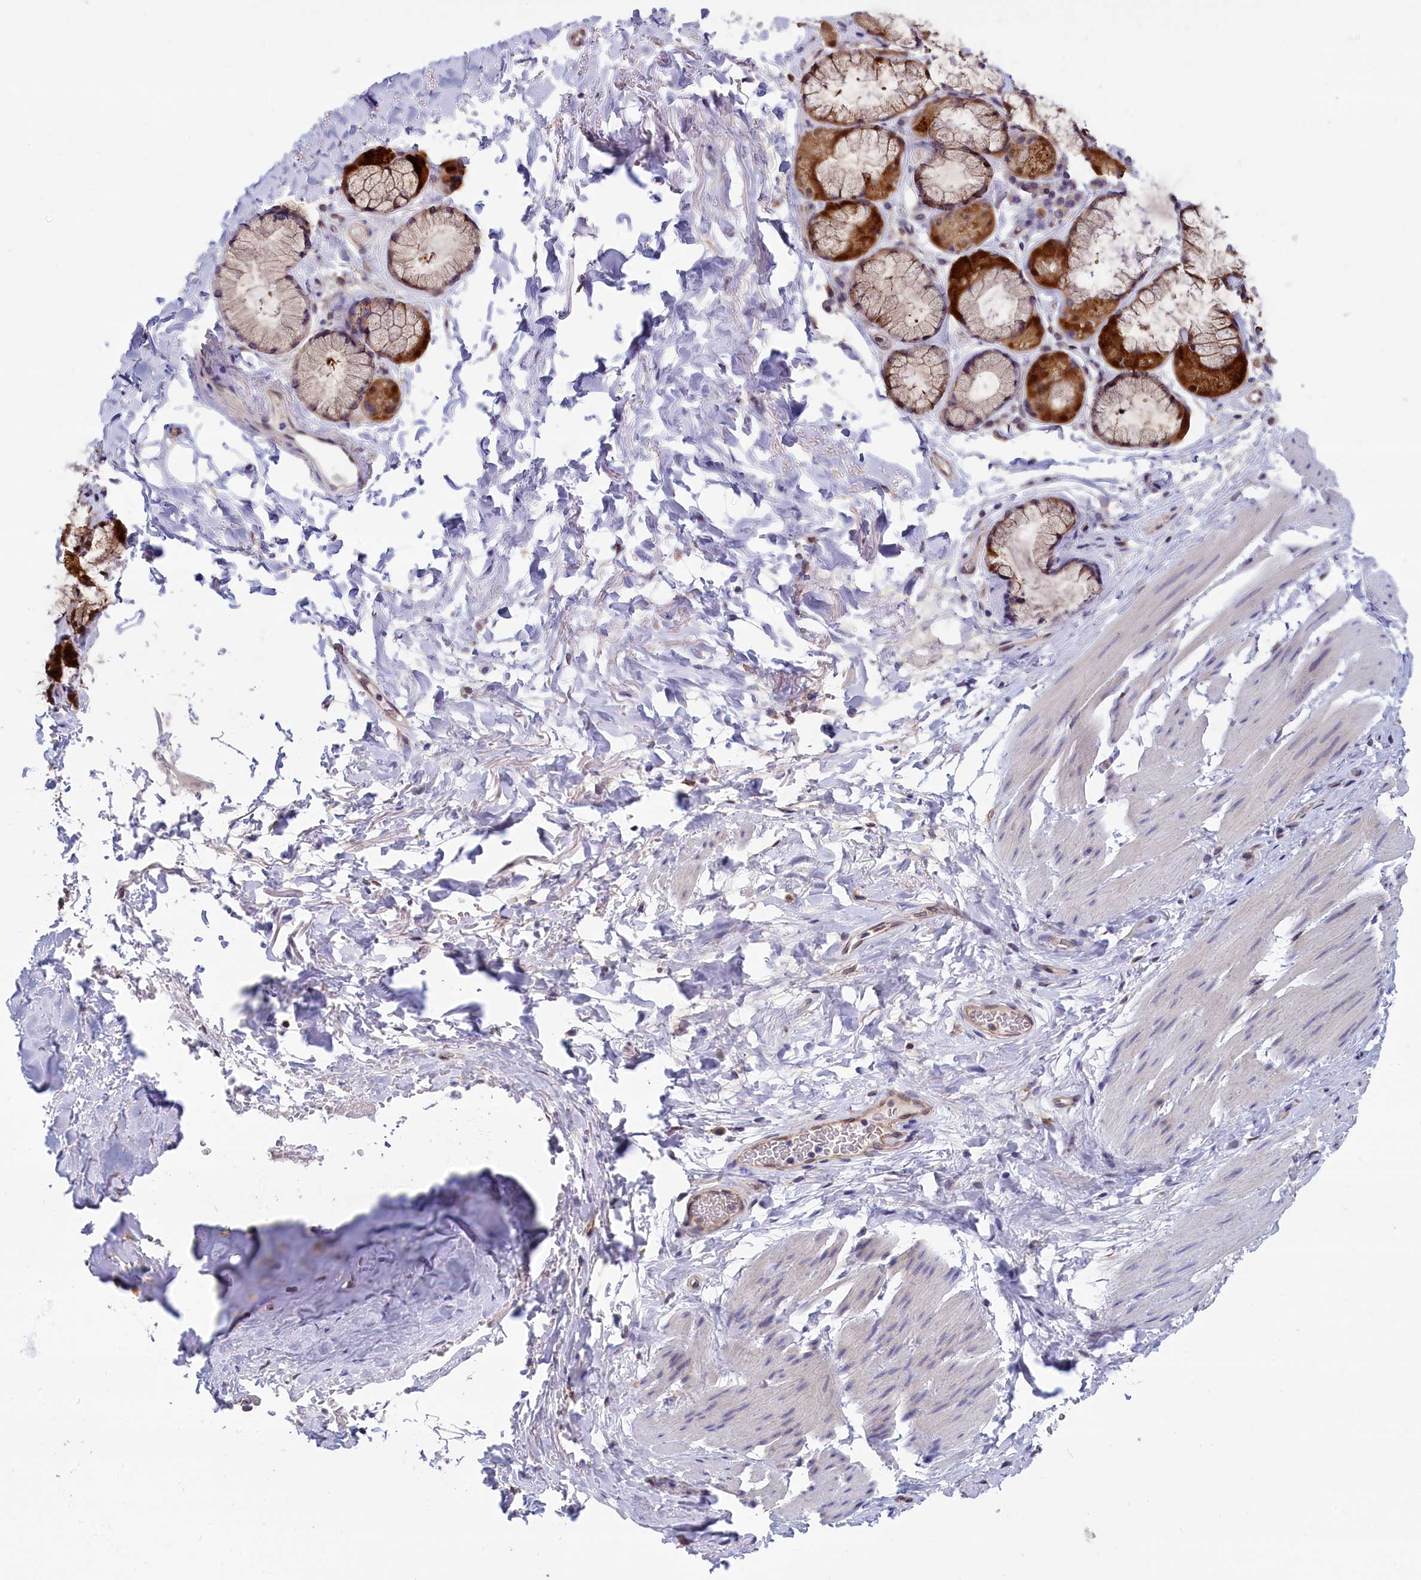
{"staining": {"intensity": "negative", "quantity": "none", "location": "none"}, "tissue": "adipose tissue", "cell_type": "Adipocytes", "image_type": "normal", "snomed": [{"axis": "morphology", "description": "Normal tissue, NOS"}, {"axis": "topography", "description": "Cartilage tissue"}], "caption": "High magnification brightfield microscopy of benign adipose tissue stained with DAB (3,3'-diaminobenzidine) (brown) and counterstained with hematoxylin (blue): adipocytes show no significant positivity.", "gene": "ABCC12", "patient": {"sex": "female", "age": 63}}